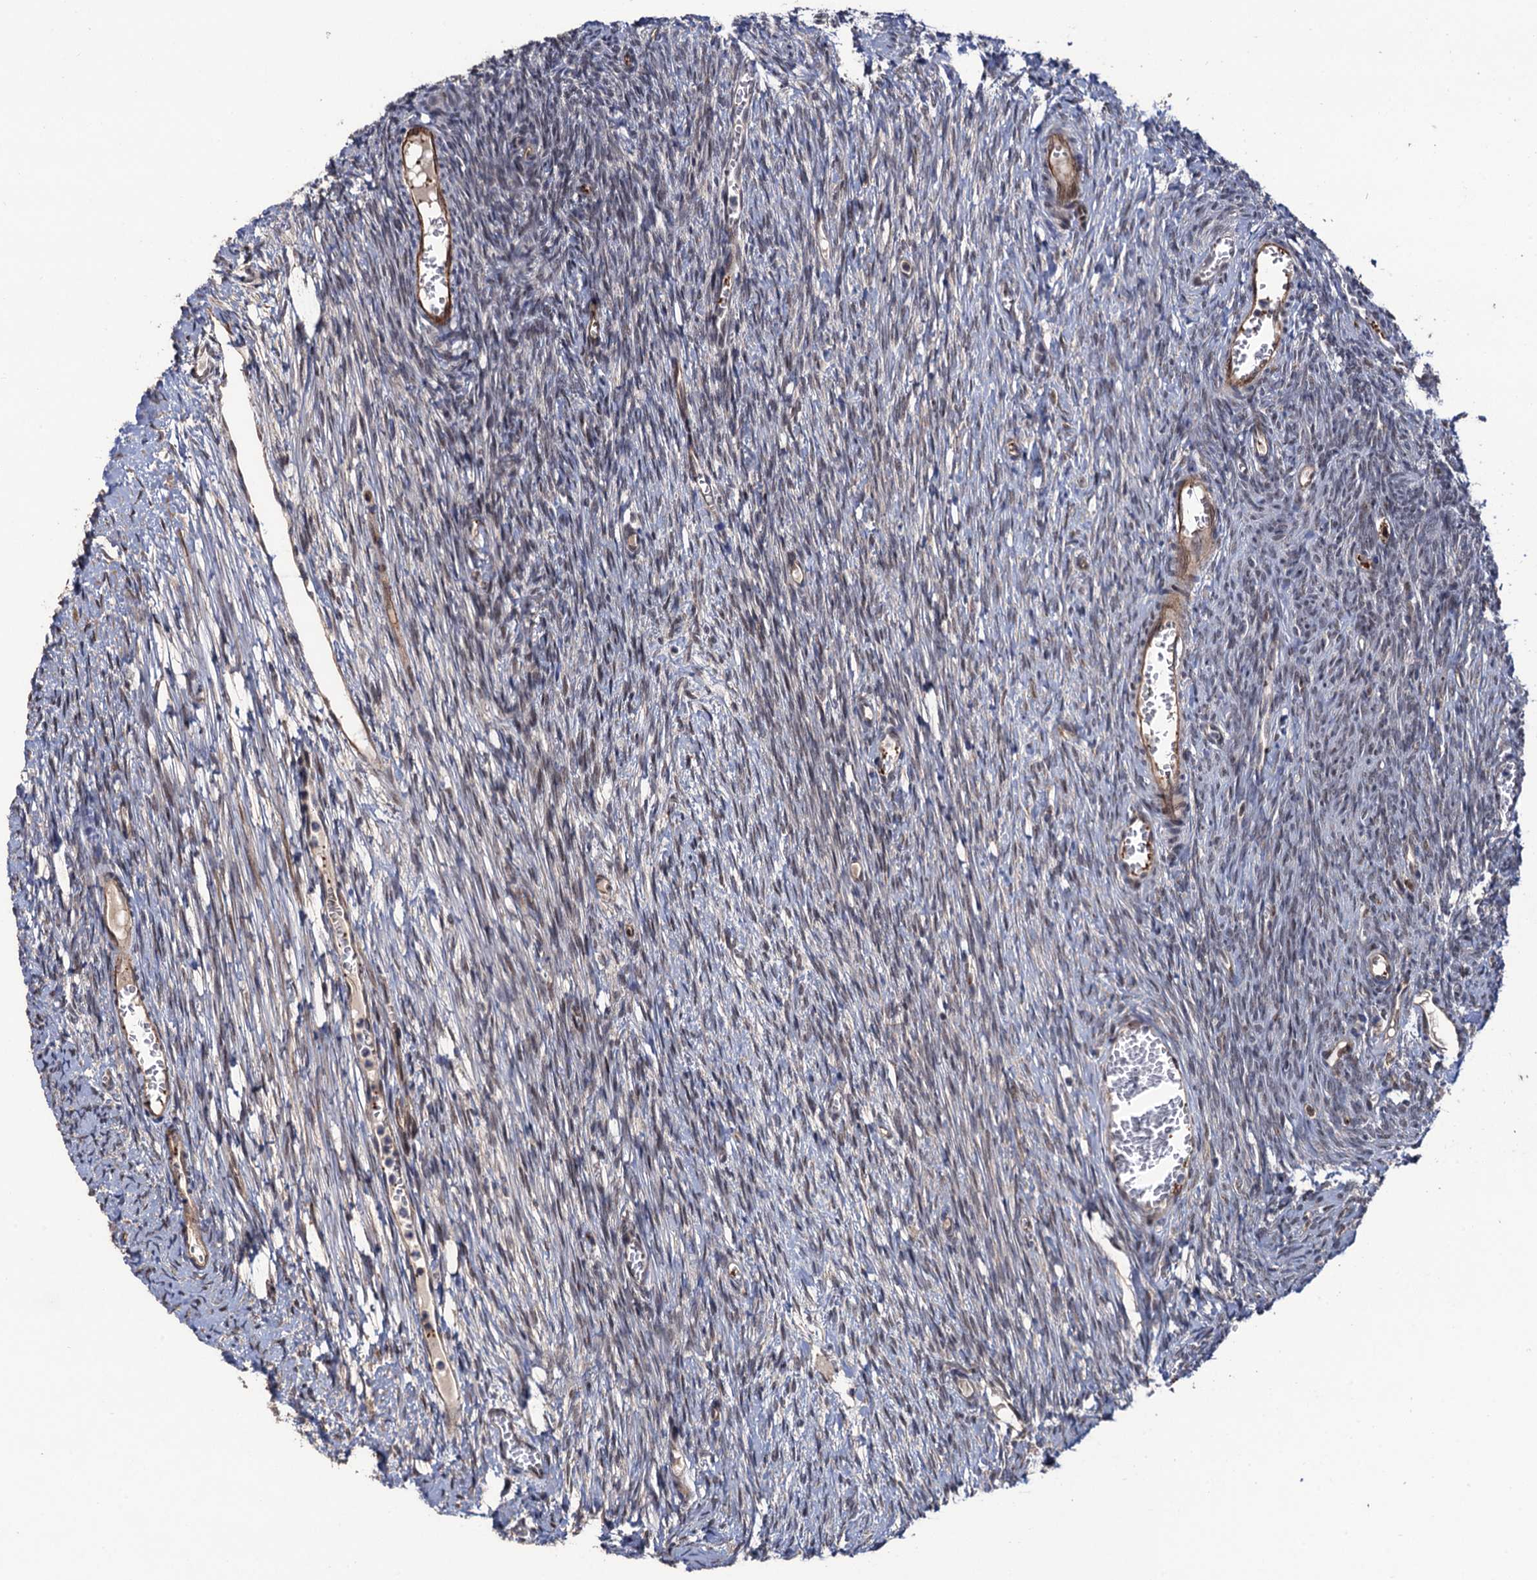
{"staining": {"intensity": "moderate", "quantity": ">75%", "location": "cytoplasmic/membranous"}, "tissue": "ovary", "cell_type": "Follicle cells", "image_type": "normal", "snomed": [{"axis": "morphology", "description": "Normal tissue, NOS"}, {"axis": "topography", "description": "Ovary"}], "caption": "Immunohistochemistry (IHC) micrograph of normal human ovary stained for a protein (brown), which reveals medium levels of moderate cytoplasmic/membranous positivity in about >75% of follicle cells.", "gene": "LRRC63", "patient": {"sex": "female", "age": 44}}